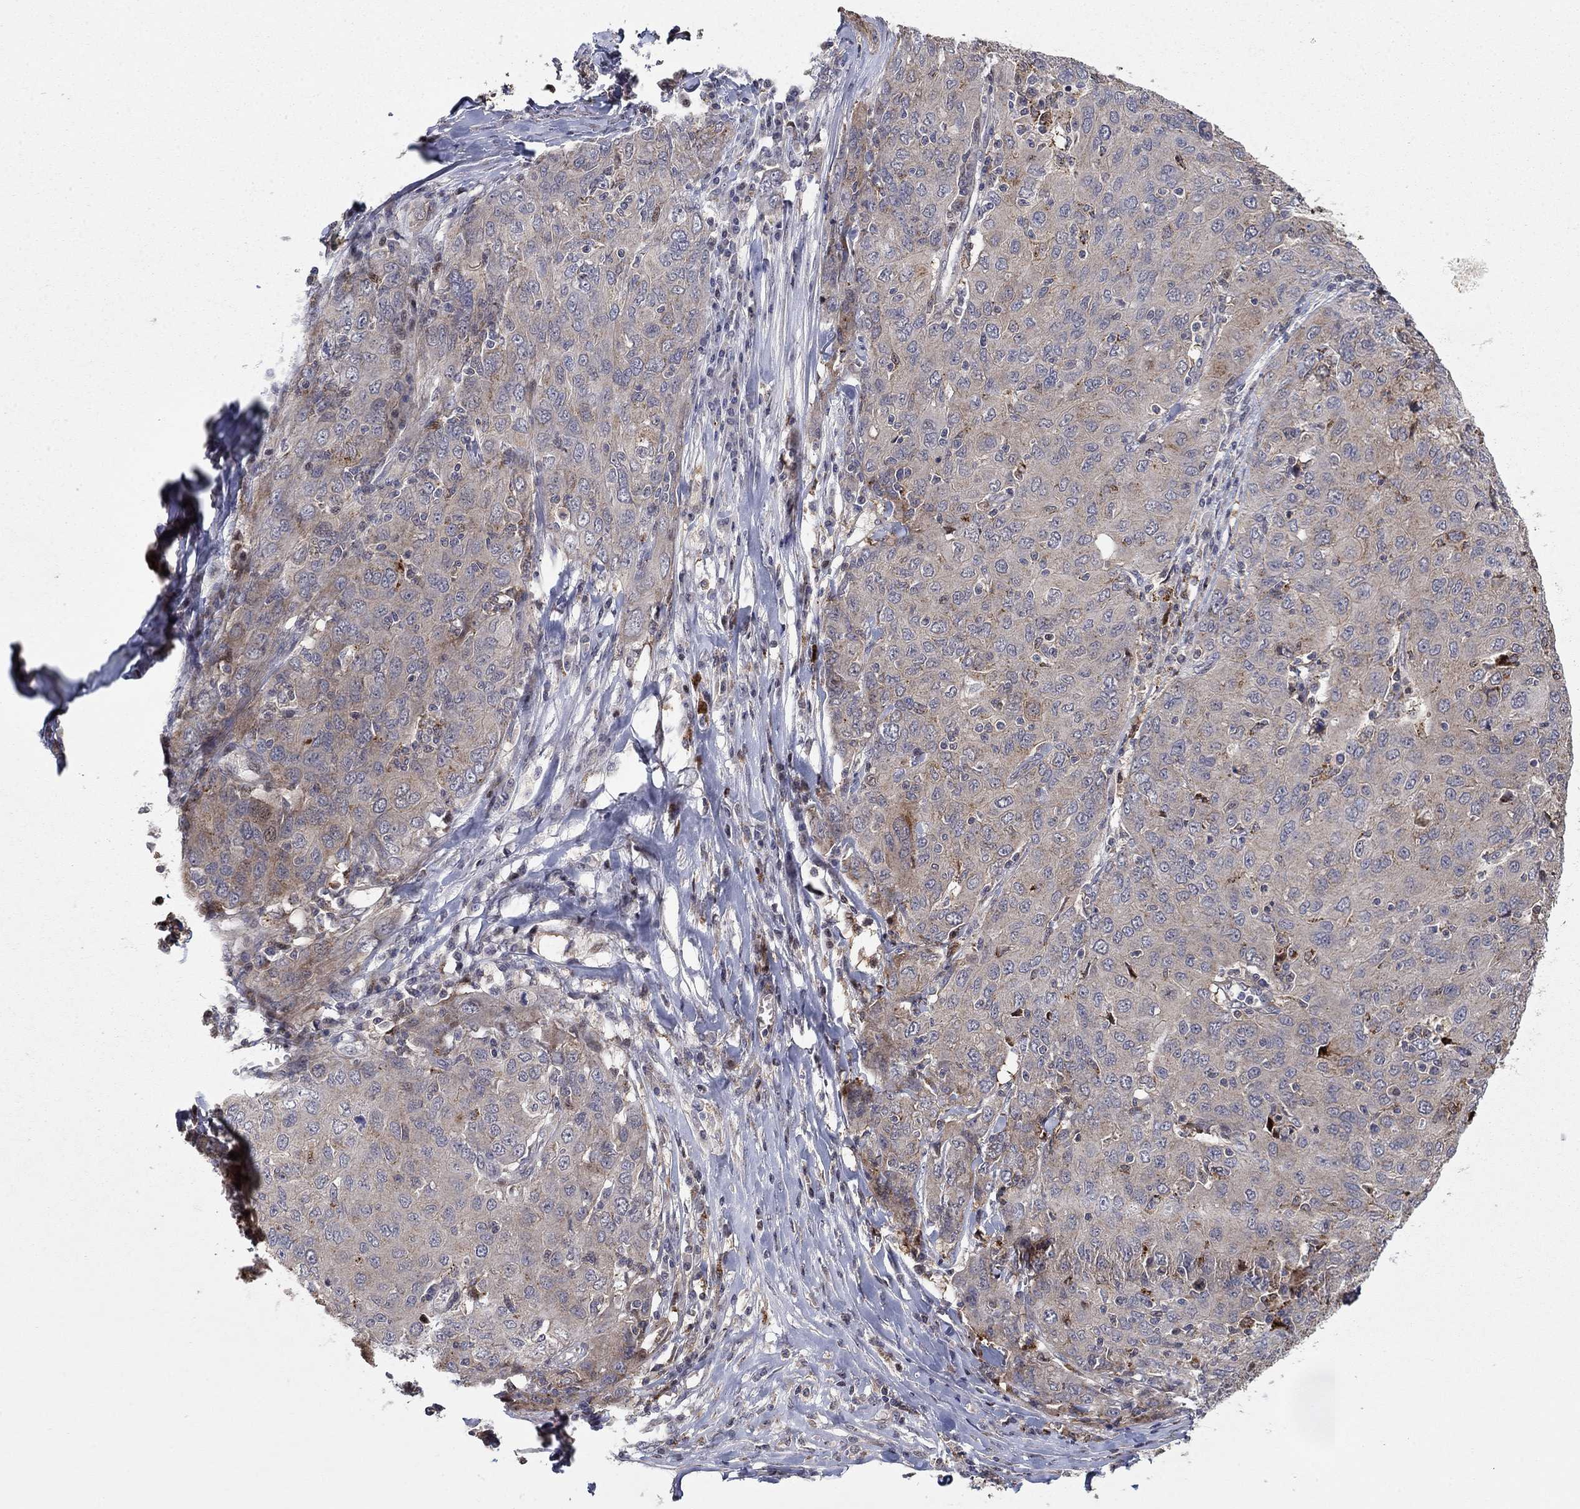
{"staining": {"intensity": "weak", "quantity": "25%-75%", "location": "cytoplasmic/membranous"}, "tissue": "ovarian cancer", "cell_type": "Tumor cells", "image_type": "cancer", "snomed": [{"axis": "morphology", "description": "Carcinoma, endometroid"}, {"axis": "topography", "description": "Ovary"}], "caption": "Ovarian cancer stained with DAB (3,3'-diaminobenzidine) IHC reveals low levels of weak cytoplasmic/membranous positivity in approximately 25%-75% of tumor cells.", "gene": "LPCAT4", "patient": {"sex": "female", "age": 50}}